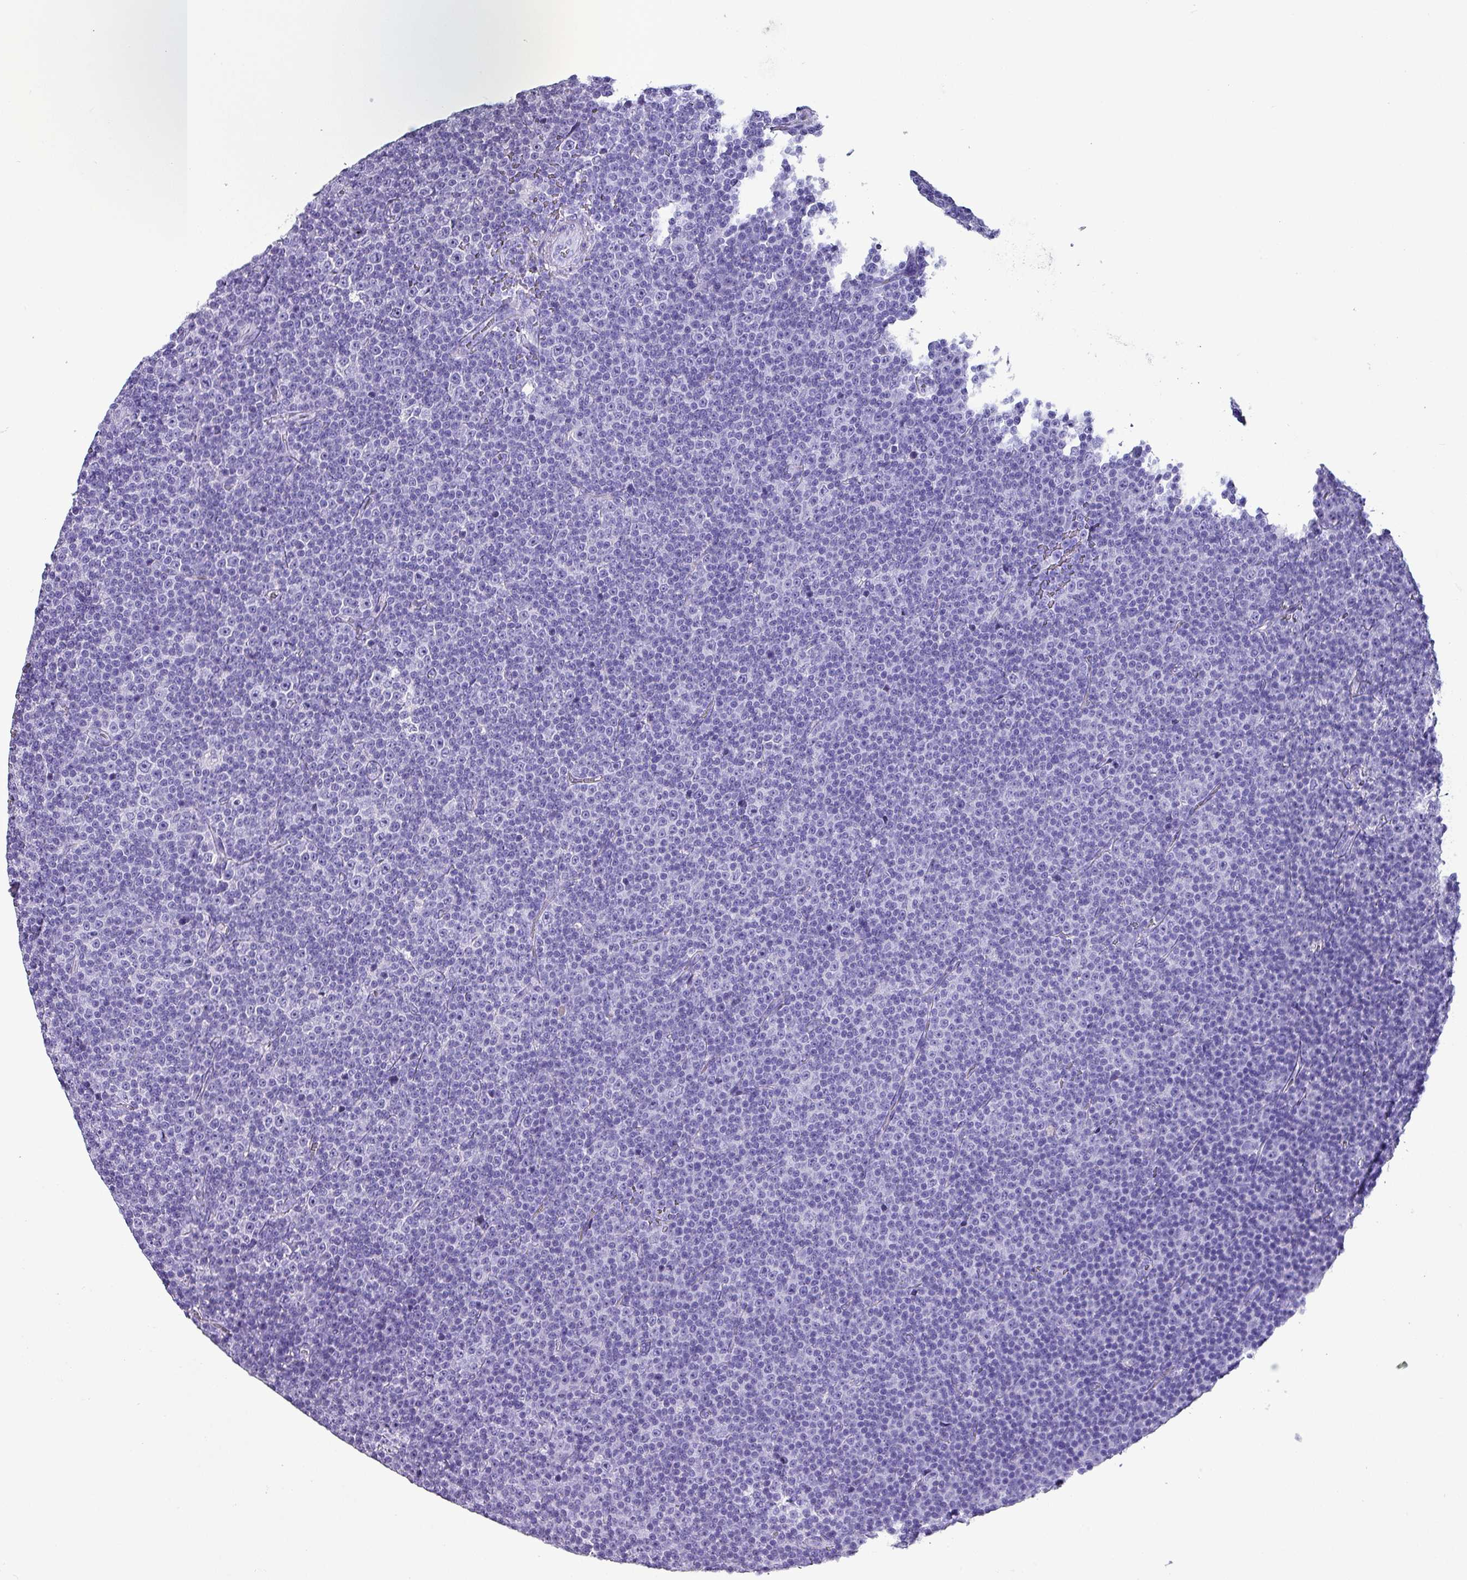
{"staining": {"intensity": "negative", "quantity": "none", "location": "none"}, "tissue": "lymphoma", "cell_type": "Tumor cells", "image_type": "cancer", "snomed": [{"axis": "morphology", "description": "Malignant lymphoma, non-Hodgkin's type, Low grade"}, {"axis": "topography", "description": "Lymph node"}], "caption": "This photomicrograph is of malignant lymphoma, non-Hodgkin's type (low-grade) stained with immunohistochemistry to label a protein in brown with the nuclei are counter-stained blue. There is no positivity in tumor cells.", "gene": "KRT6C", "patient": {"sex": "female", "age": 67}}